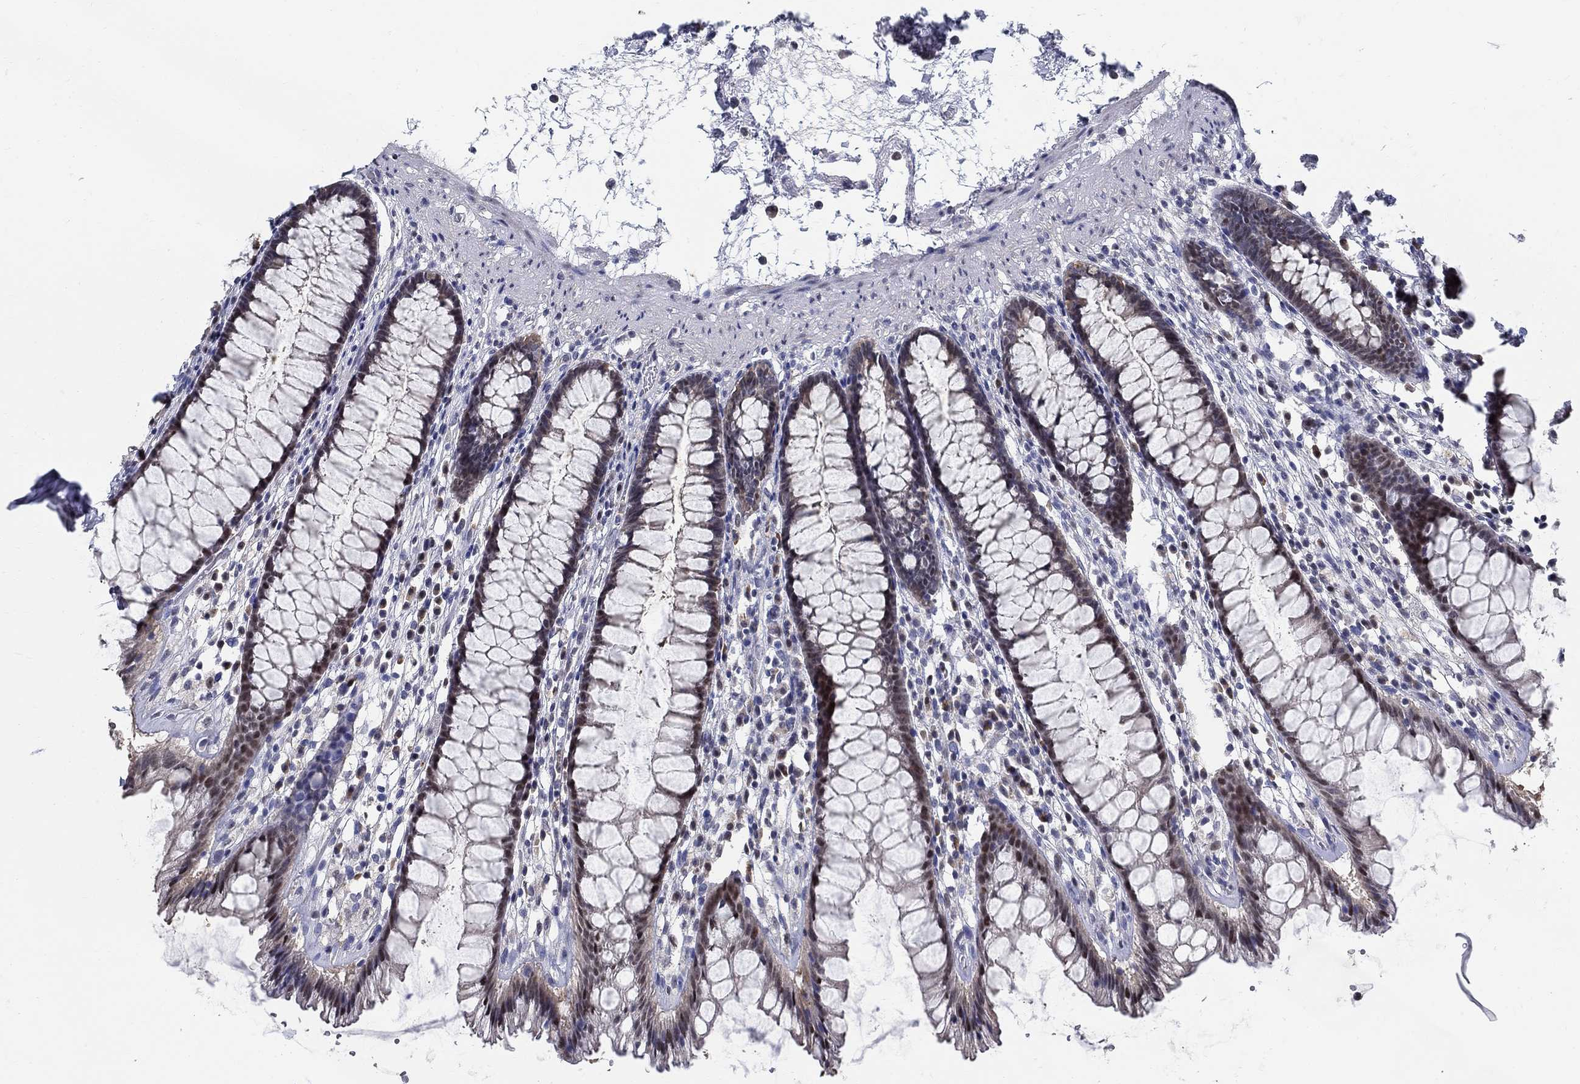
{"staining": {"intensity": "strong", "quantity": "25%-75%", "location": "nuclear"}, "tissue": "rectum", "cell_type": "Glandular cells", "image_type": "normal", "snomed": [{"axis": "morphology", "description": "Normal tissue, NOS"}, {"axis": "topography", "description": "Rectum"}], "caption": "Immunohistochemical staining of benign rectum reveals strong nuclear protein staining in approximately 25%-75% of glandular cells.", "gene": "C16orf46", "patient": {"sex": "male", "age": 72}}